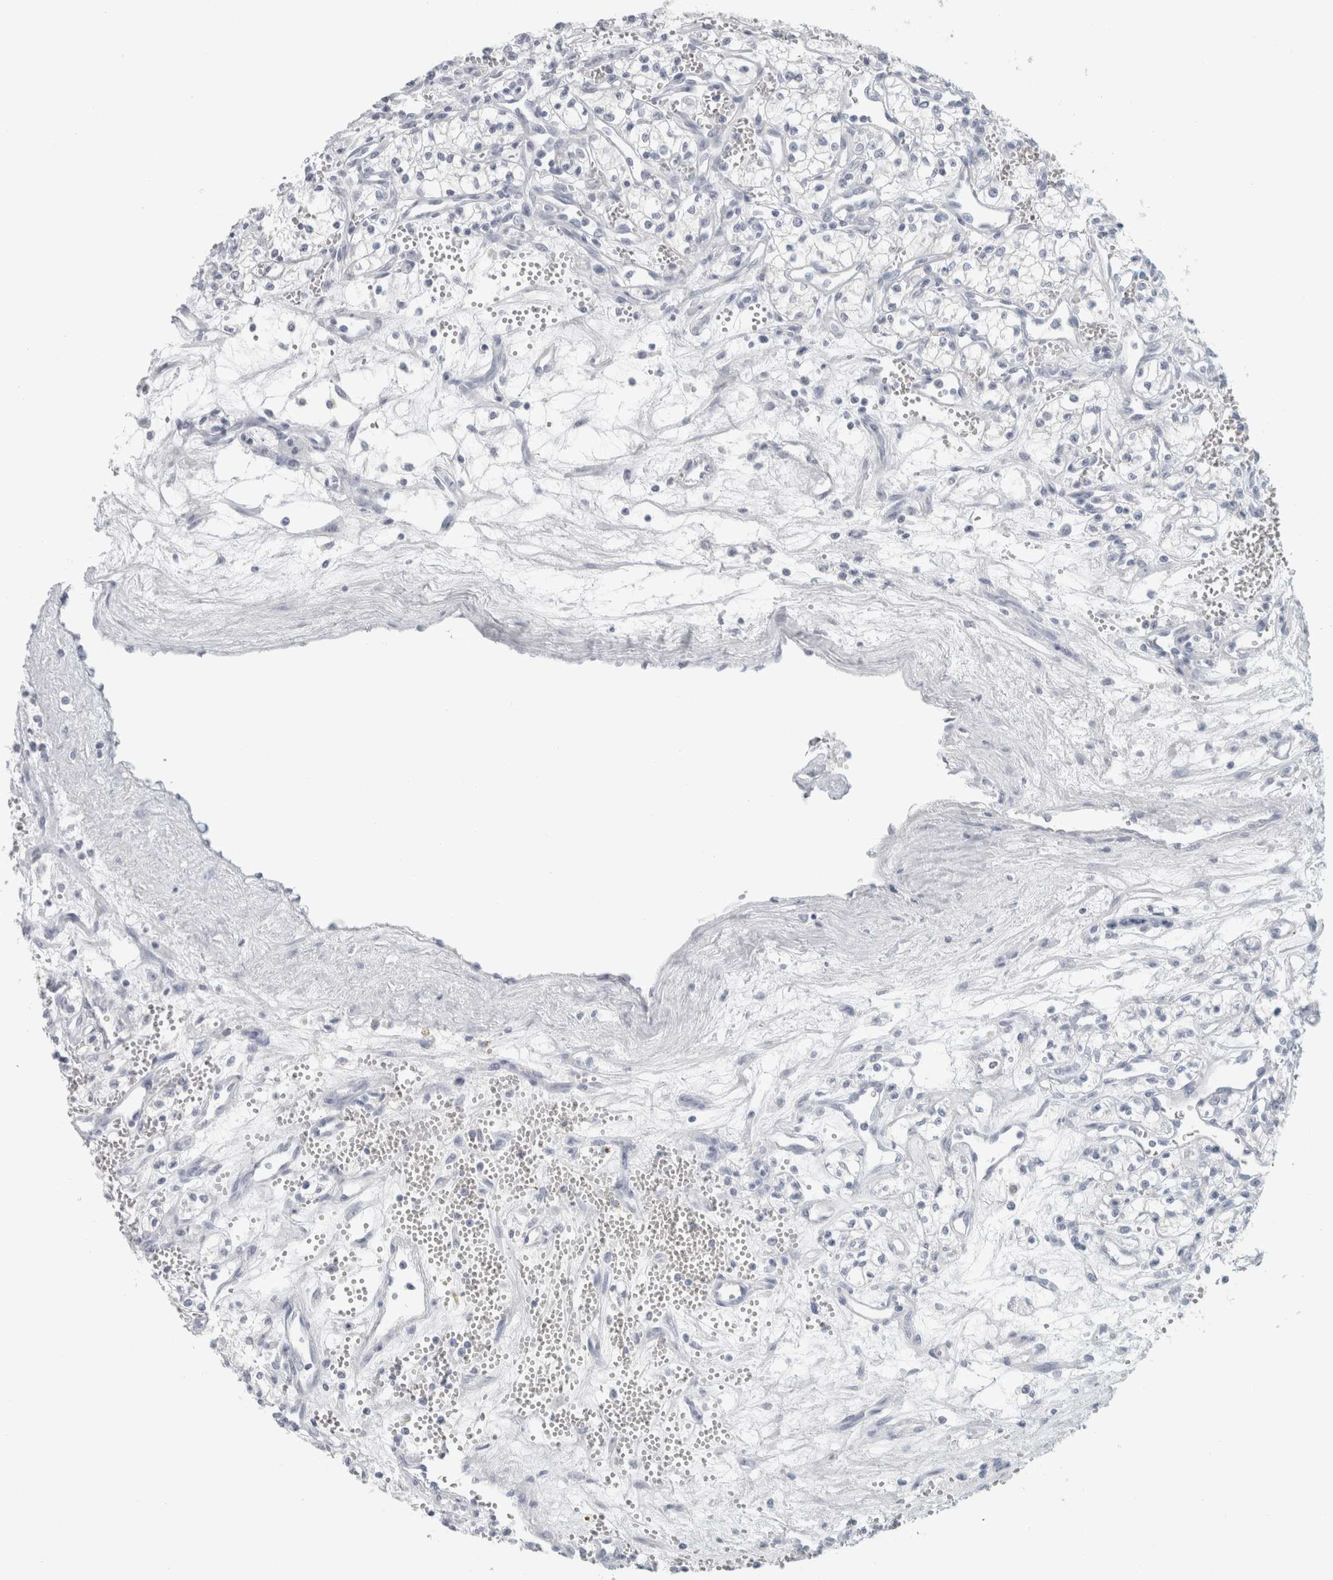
{"staining": {"intensity": "negative", "quantity": "none", "location": "none"}, "tissue": "renal cancer", "cell_type": "Tumor cells", "image_type": "cancer", "snomed": [{"axis": "morphology", "description": "Adenocarcinoma, NOS"}, {"axis": "topography", "description": "Kidney"}], "caption": "Immunohistochemistry photomicrograph of neoplastic tissue: human adenocarcinoma (renal) stained with DAB (3,3'-diaminobenzidine) displays no significant protein positivity in tumor cells.", "gene": "SLC28A3", "patient": {"sex": "male", "age": 59}}